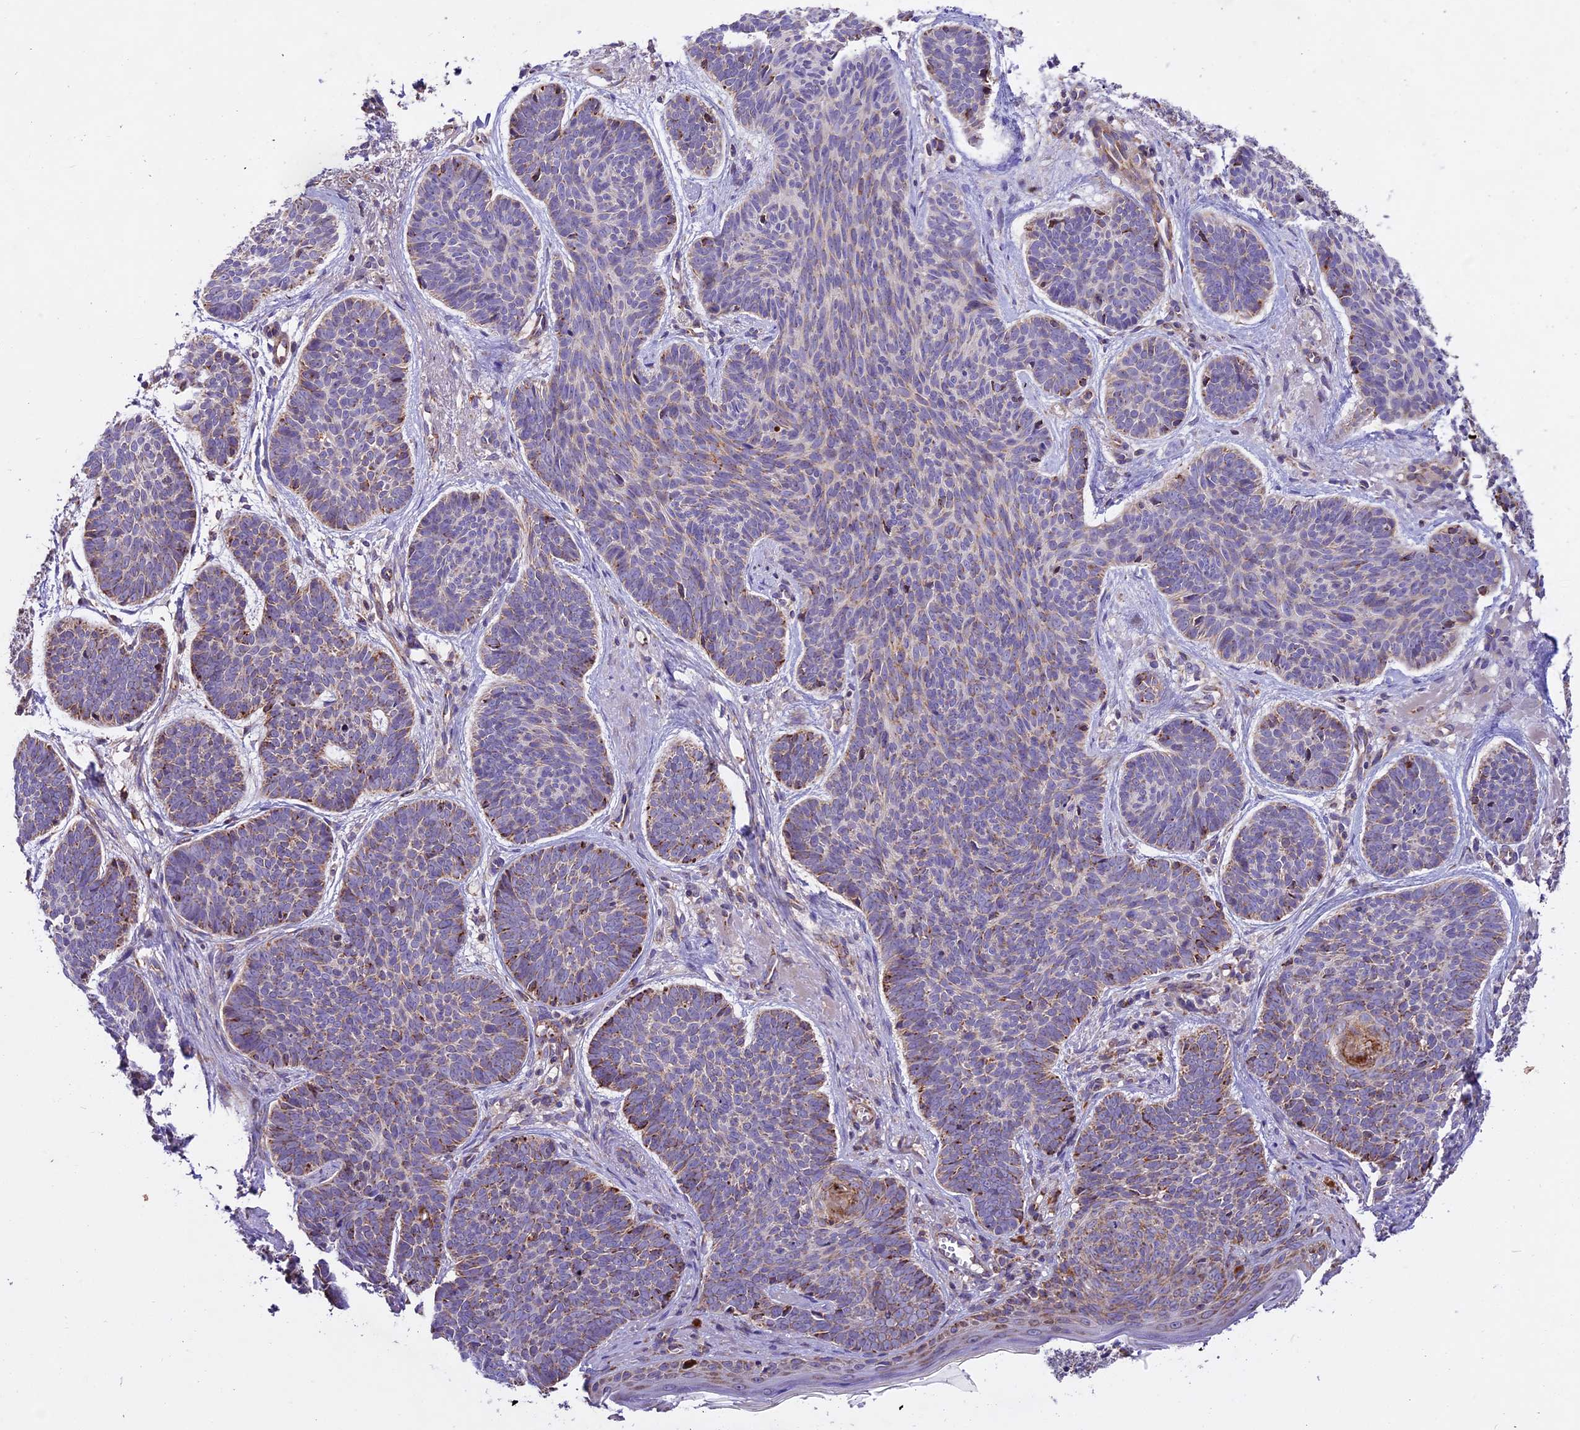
{"staining": {"intensity": "moderate", "quantity": "<25%", "location": "cytoplasmic/membranous"}, "tissue": "skin cancer", "cell_type": "Tumor cells", "image_type": "cancer", "snomed": [{"axis": "morphology", "description": "Basal cell carcinoma"}, {"axis": "topography", "description": "Skin"}], "caption": "Skin basal cell carcinoma stained with a protein marker demonstrates moderate staining in tumor cells.", "gene": "NDUFA8", "patient": {"sex": "female", "age": 74}}